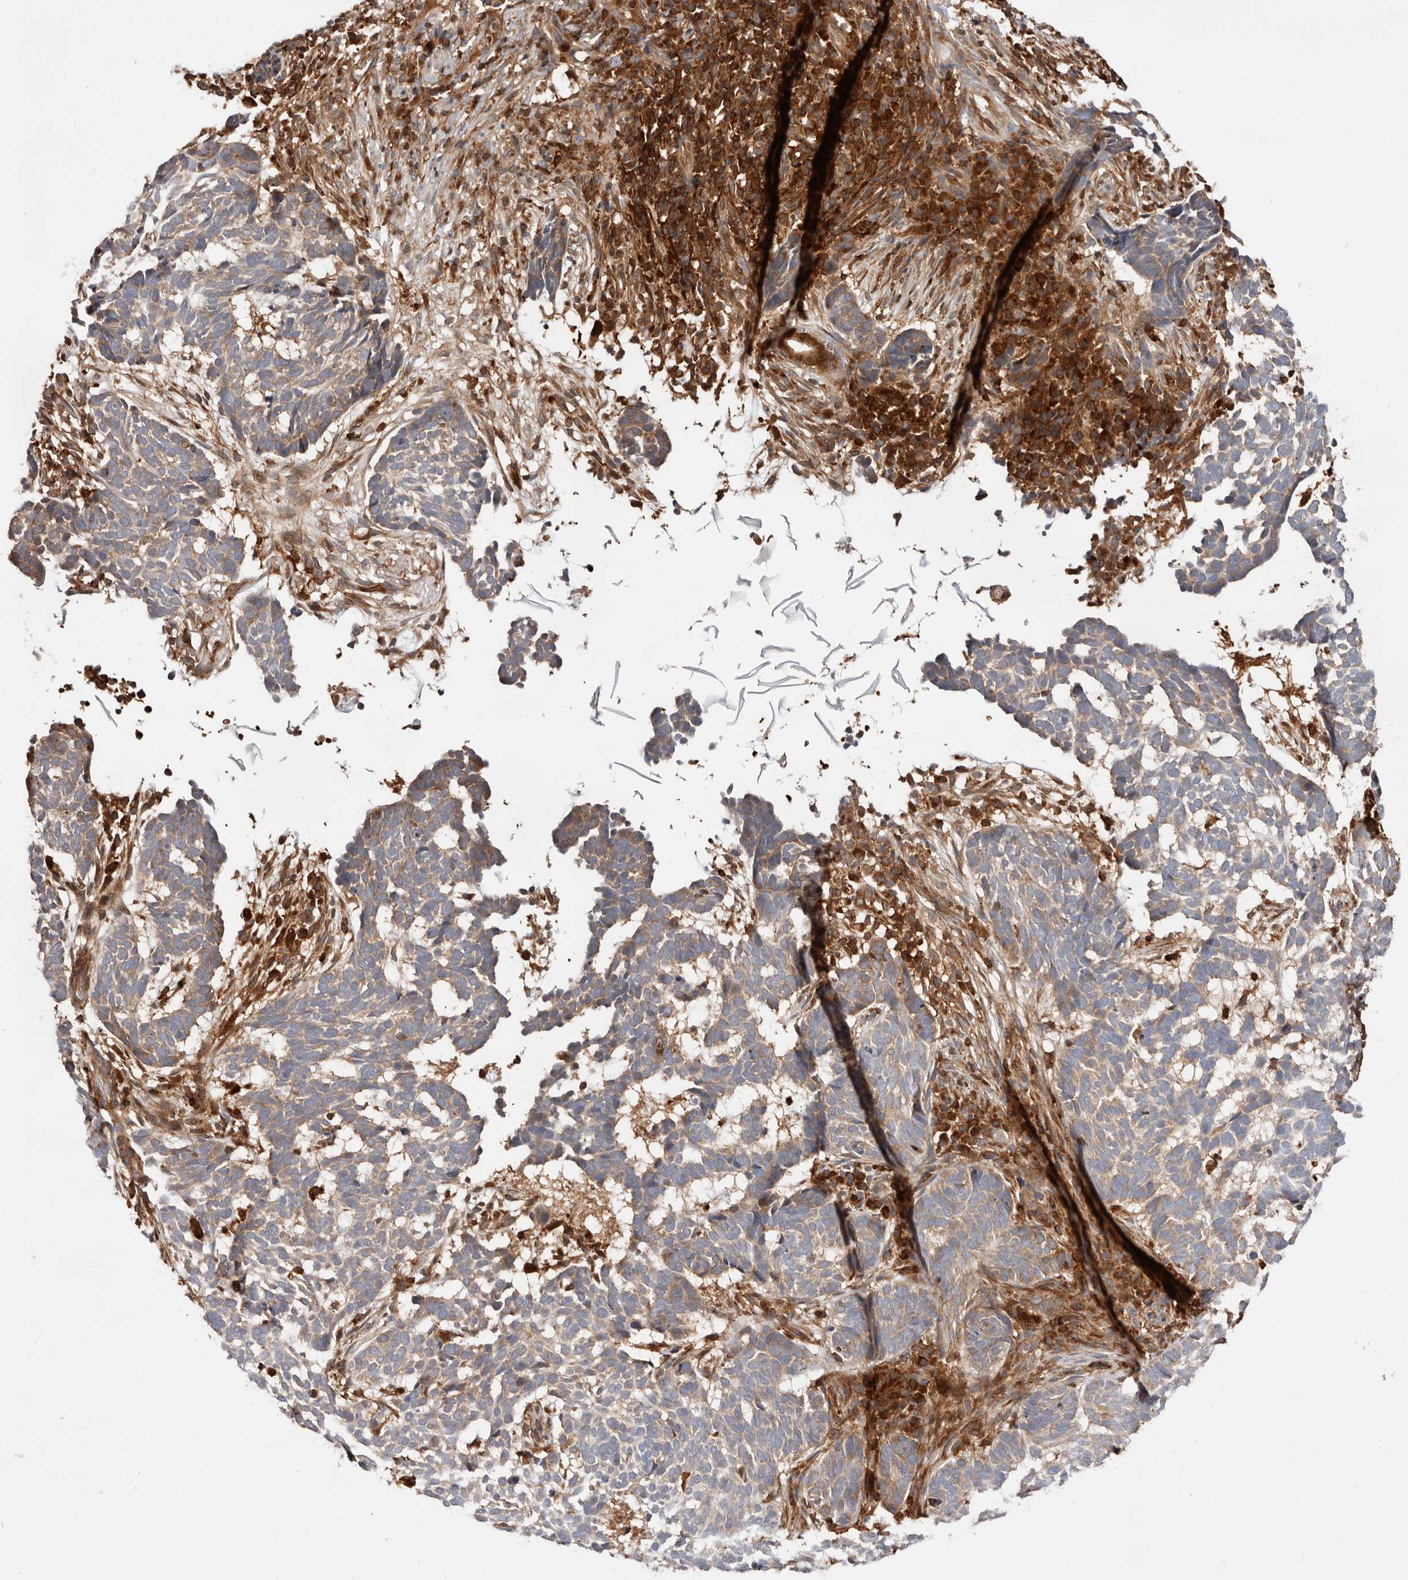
{"staining": {"intensity": "weak", "quantity": "25%-75%", "location": "cytoplasmic/membranous"}, "tissue": "skin cancer", "cell_type": "Tumor cells", "image_type": "cancer", "snomed": [{"axis": "morphology", "description": "Basal cell carcinoma"}, {"axis": "topography", "description": "Skin"}], "caption": "This histopathology image shows immunohistochemistry (IHC) staining of skin basal cell carcinoma, with low weak cytoplasmic/membranous positivity in about 25%-75% of tumor cells.", "gene": "RNF213", "patient": {"sex": "male", "age": 85}}